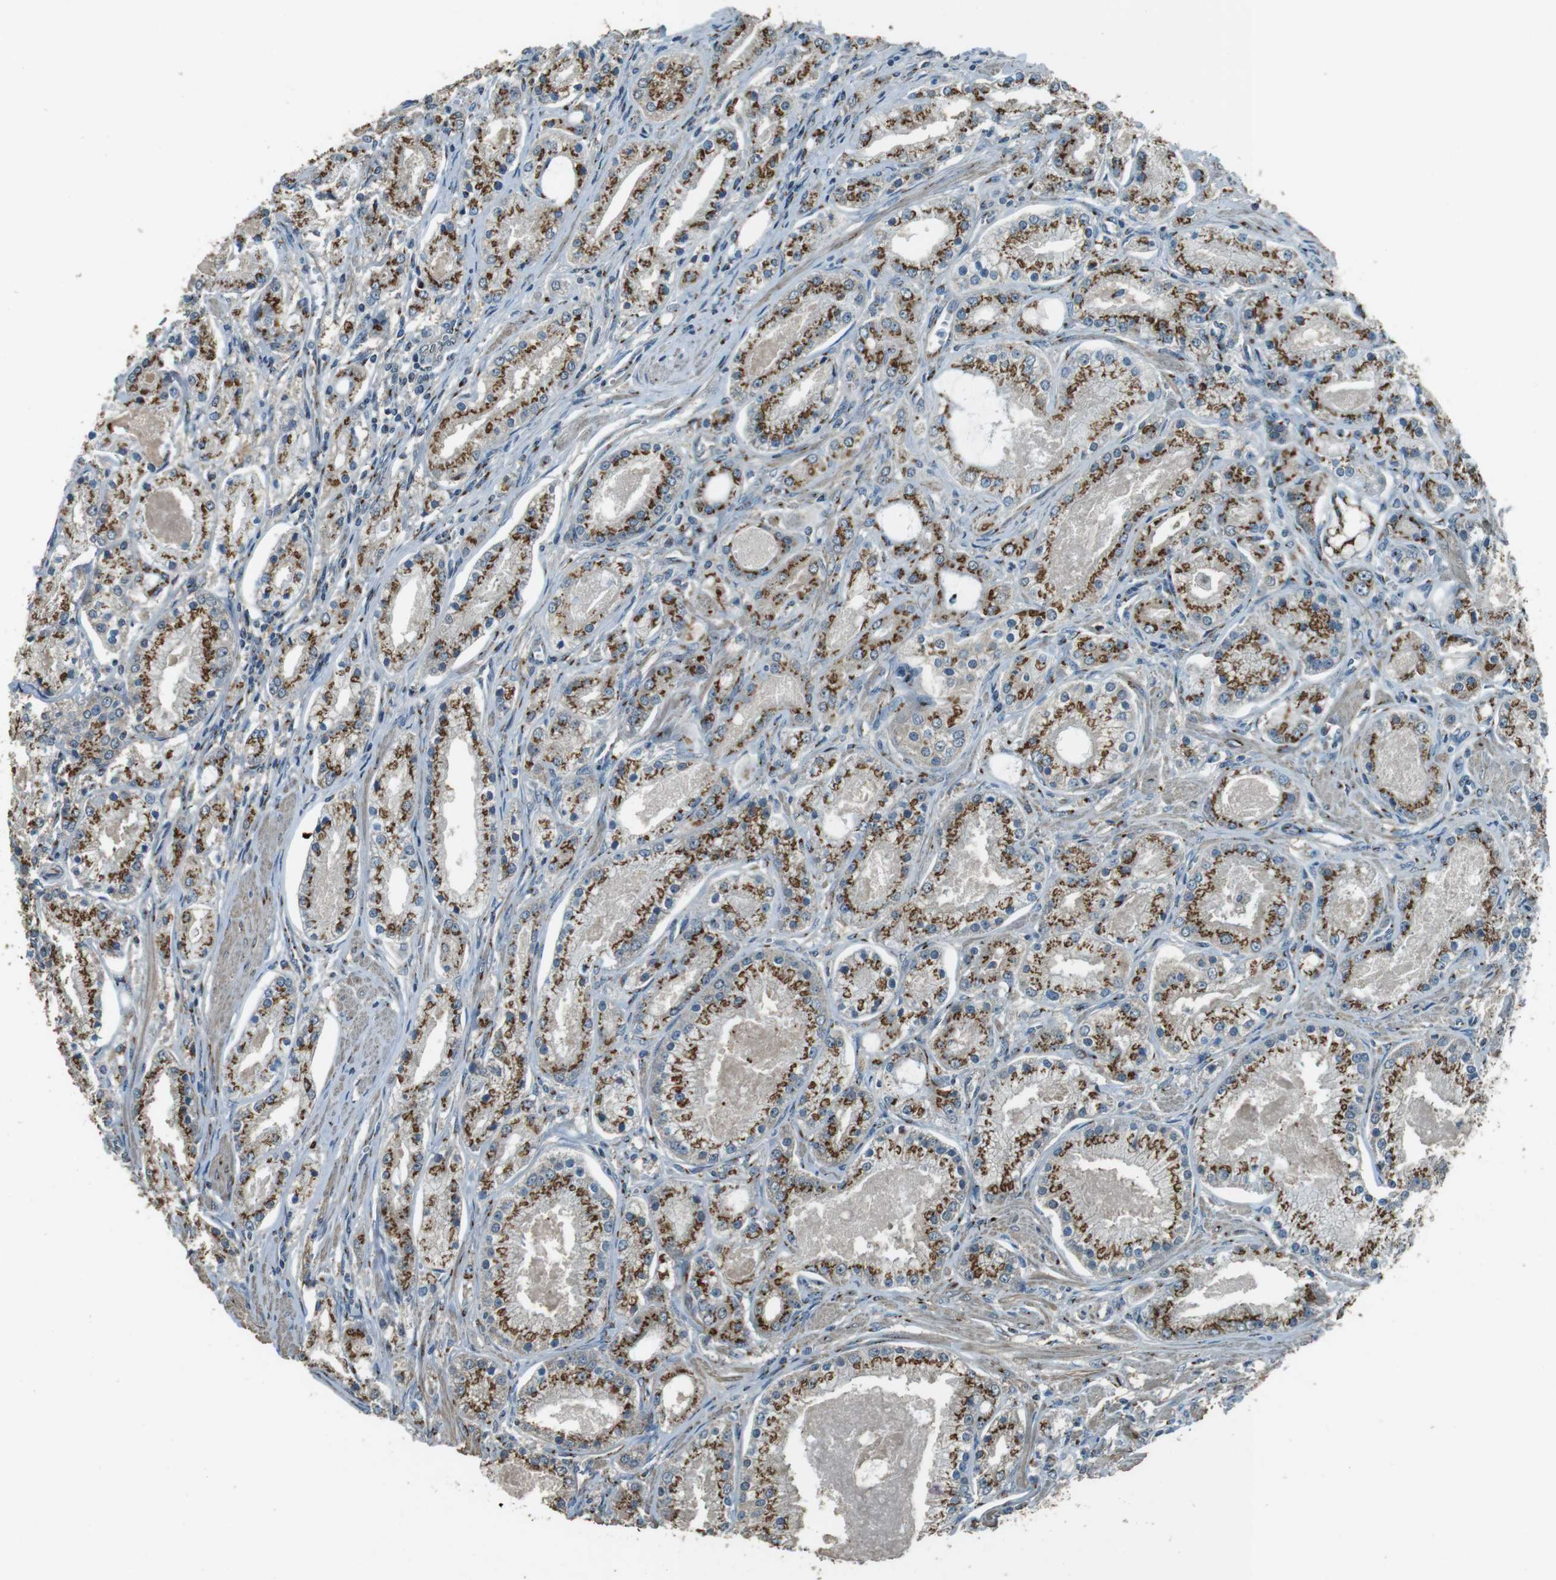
{"staining": {"intensity": "moderate", "quantity": ">75%", "location": "cytoplasmic/membranous"}, "tissue": "prostate cancer", "cell_type": "Tumor cells", "image_type": "cancer", "snomed": [{"axis": "morphology", "description": "Adenocarcinoma, High grade"}, {"axis": "topography", "description": "Prostate"}], "caption": "Prostate high-grade adenocarcinoma stained with DAB (3,3'-diaminobenzidine) immunohistochemistry demonstrates medium levels of moderate cytoplasmic/membranous positivity in about >75% of tumor cells. The staining is performed using DAB brown chromogen to label protein expression. The nuclei are counter-stained blue using hematoxylin.", "gene": "TMEM115", "patient": {"sex": "male", "age": 66}}